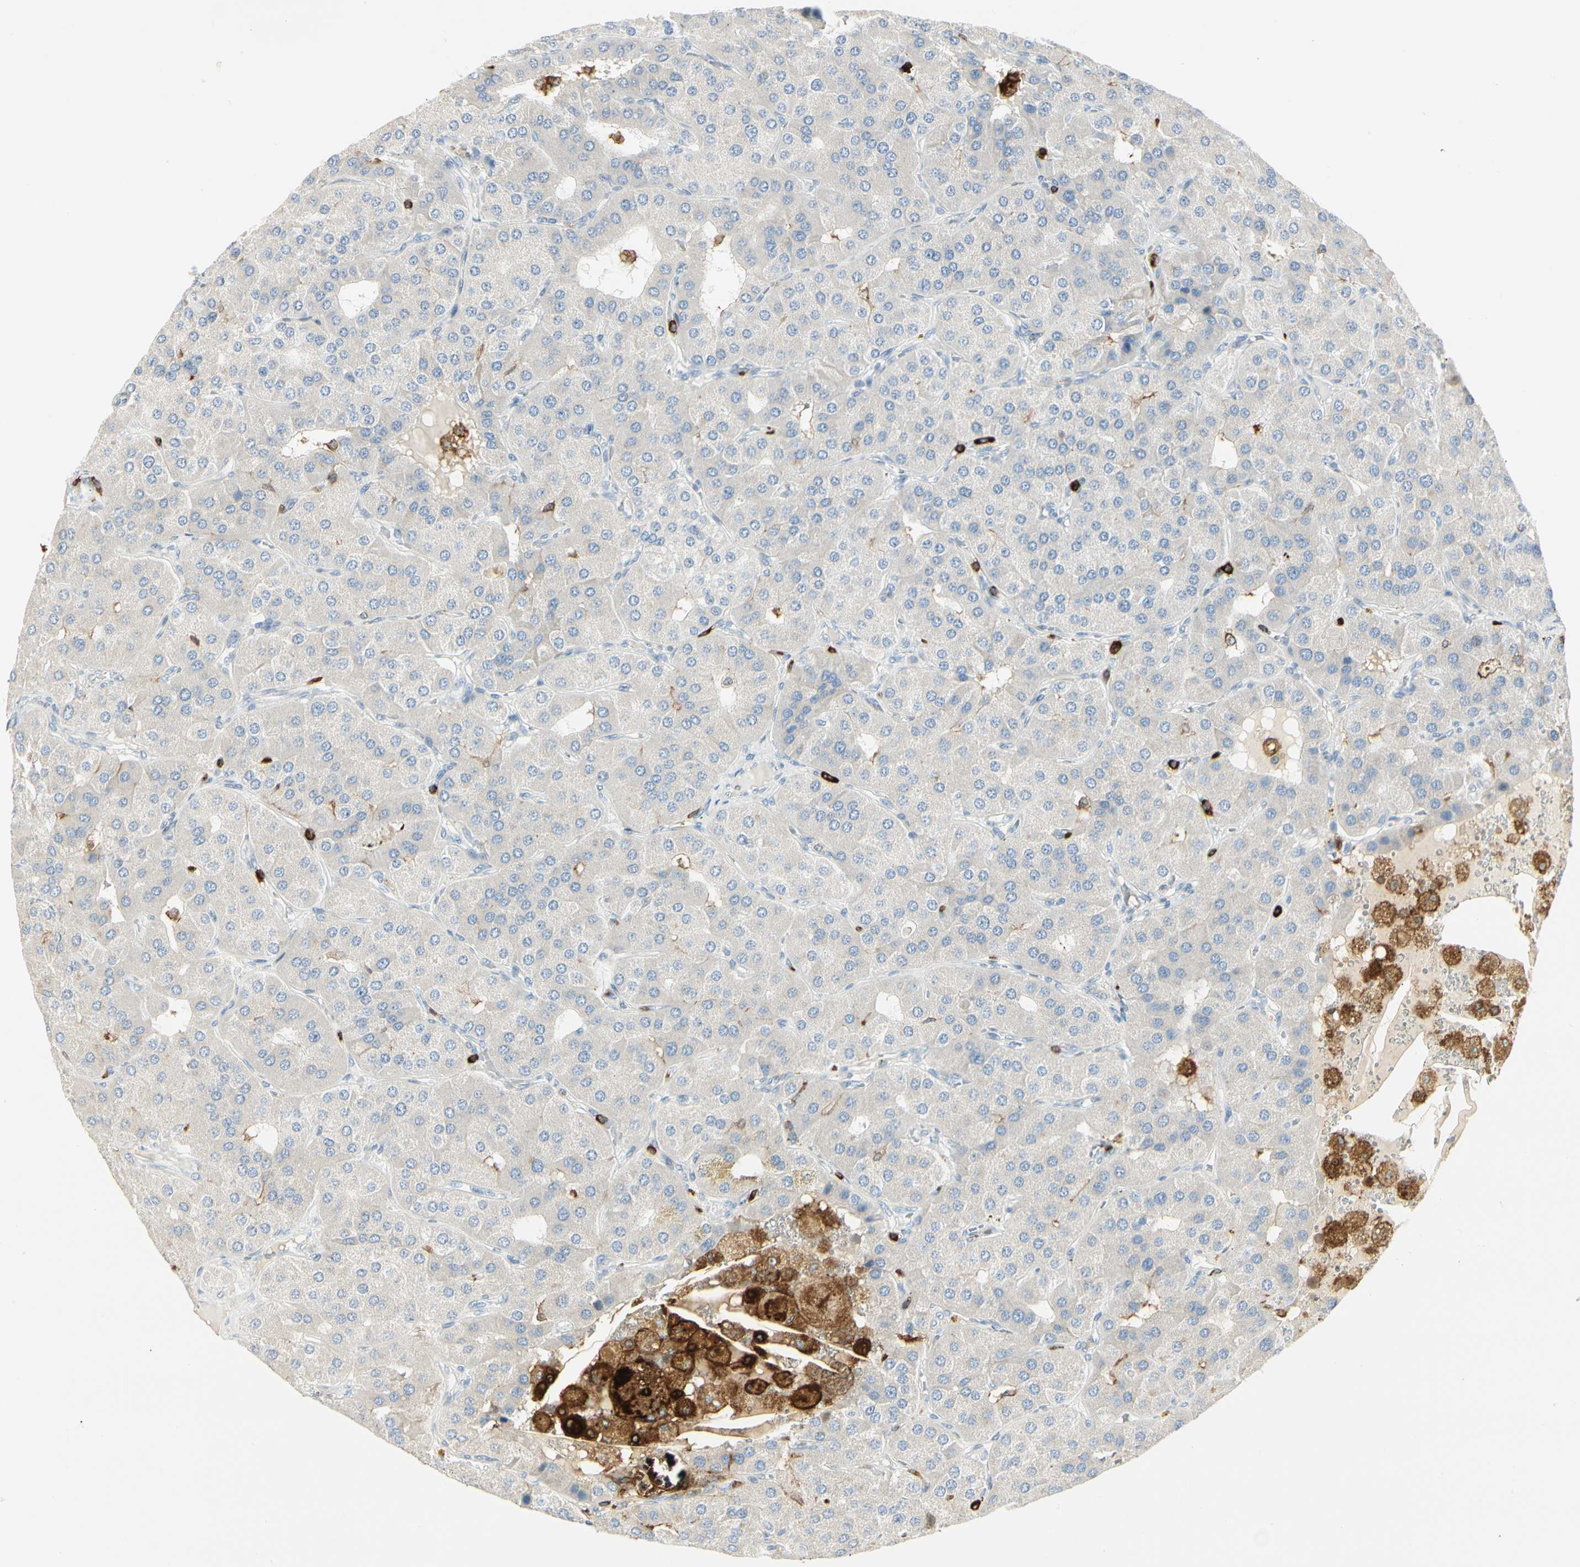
{"staining": {"intensity": "negative", "quantity": "none", "location": "none"}, "tissue": "parathyroid gland", "cell_type": "Glandular cells", "image_type": "normal", "snomed": [{"axis": "morphology", "description": "Normal tissue, NOS"}, {"axis": "morphology", "description": "Adenoma, NOS"}, {"axis": "topography", "description": "Parathyroid gland"}], "caption": "Immunohistochemical staining of normal parathyroid gland exhibits no significant staining in glandular cells.", "gene": "ITGB2", "patient": {"sex": "female", "age": 86}}